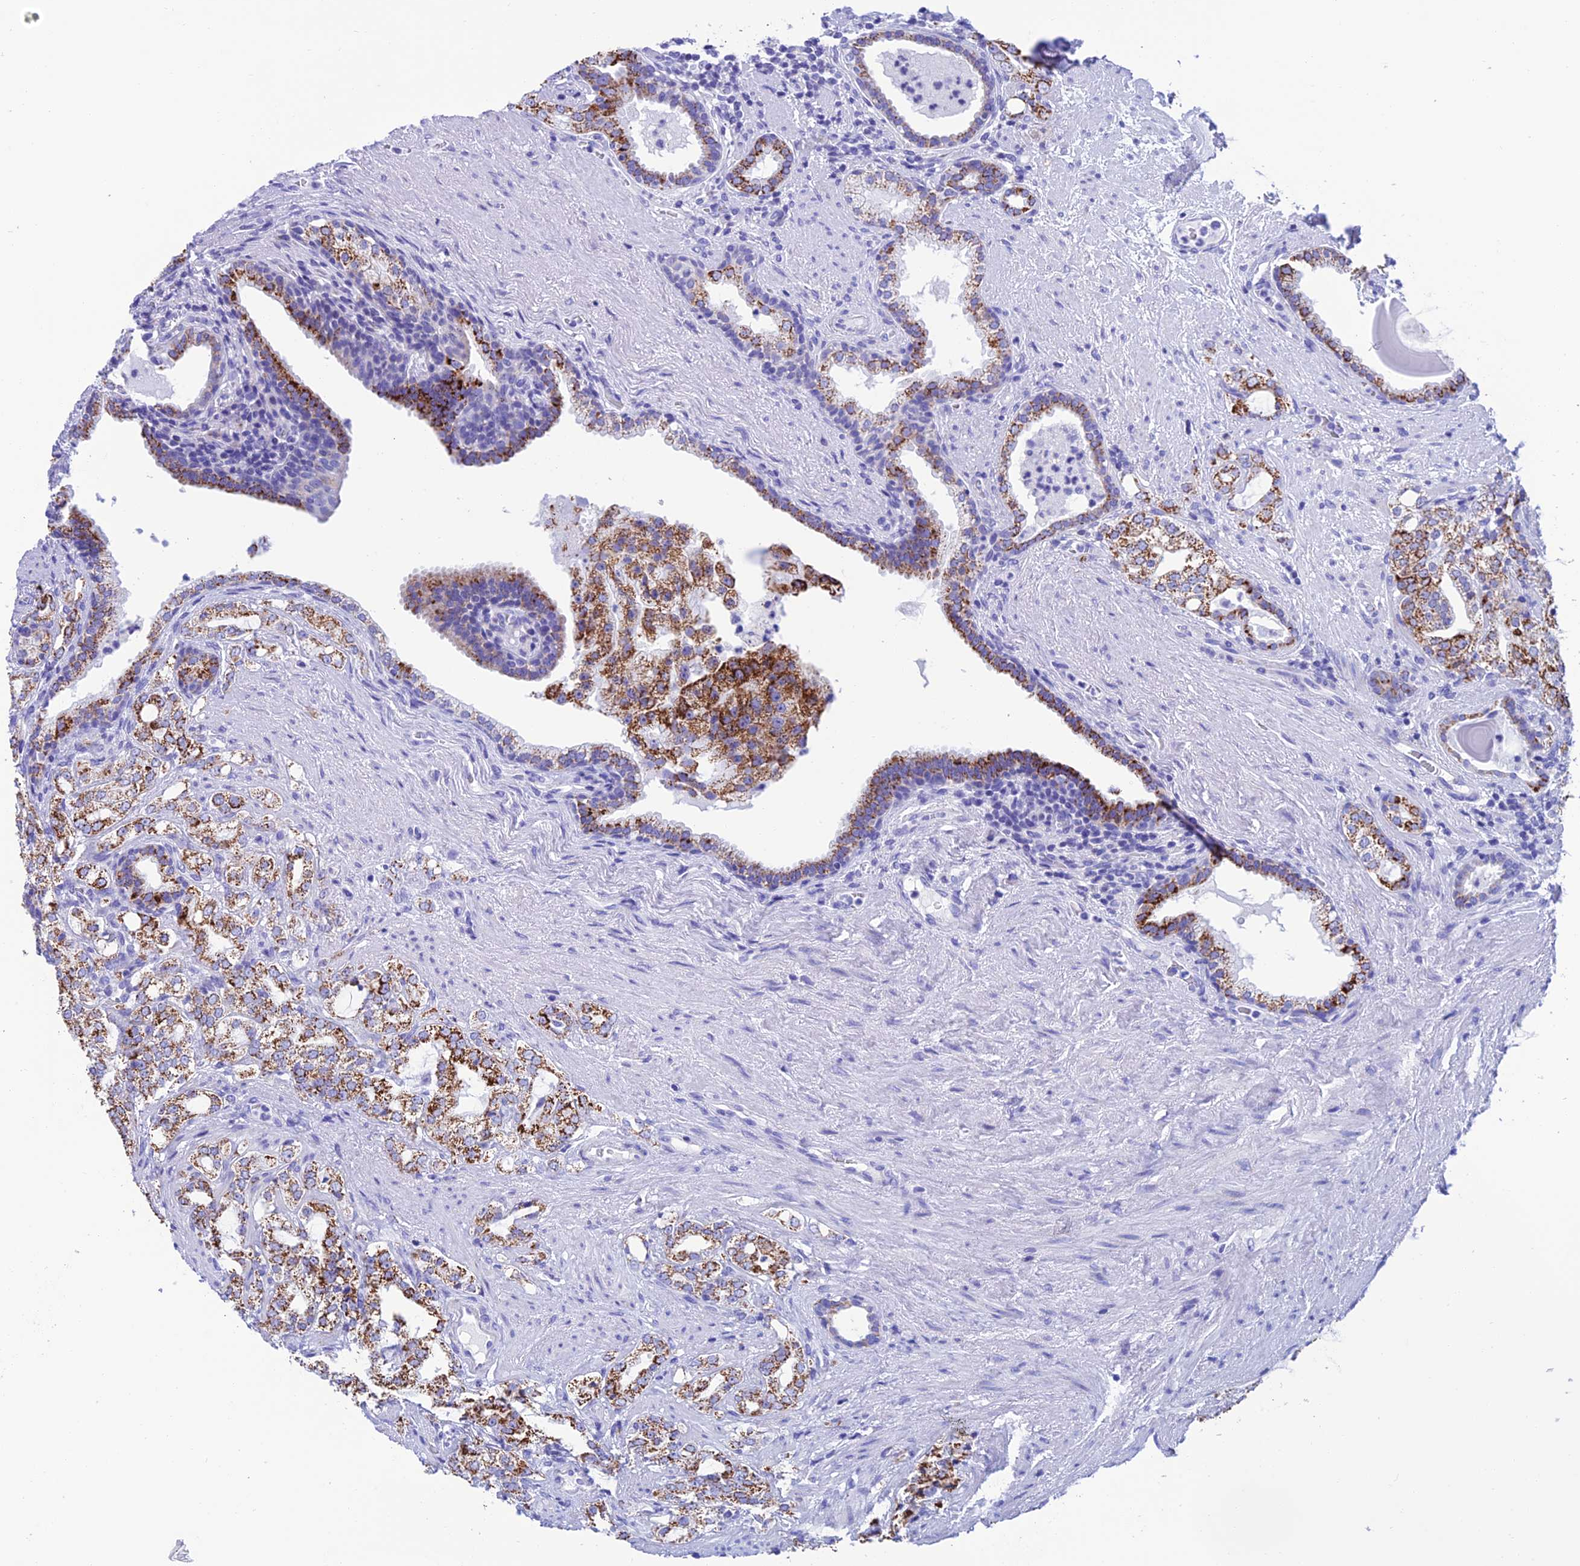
{"staining": {"intensity": "moderate", "quantity": ">75%", "location": "cytoplasmic/membranous"}, "tissue": "prostate cancer", "cell_type": "Tumor cells", "image_type": "cancer", "snomed": [{"axis": "morphology", "description": "Adenocarcinoma, High grade"}, {"axis": "topography", "description": "Prostate"}], "caption": "Human prostate adenocarcinoma (high-grade) stained for a protein (brown) shows moderate cytoplasmic/membranous positive positivity in approximately >75% of tumor cells.", "gene": "NXPE4", "patient": {"sex": "male", "age": 64}}